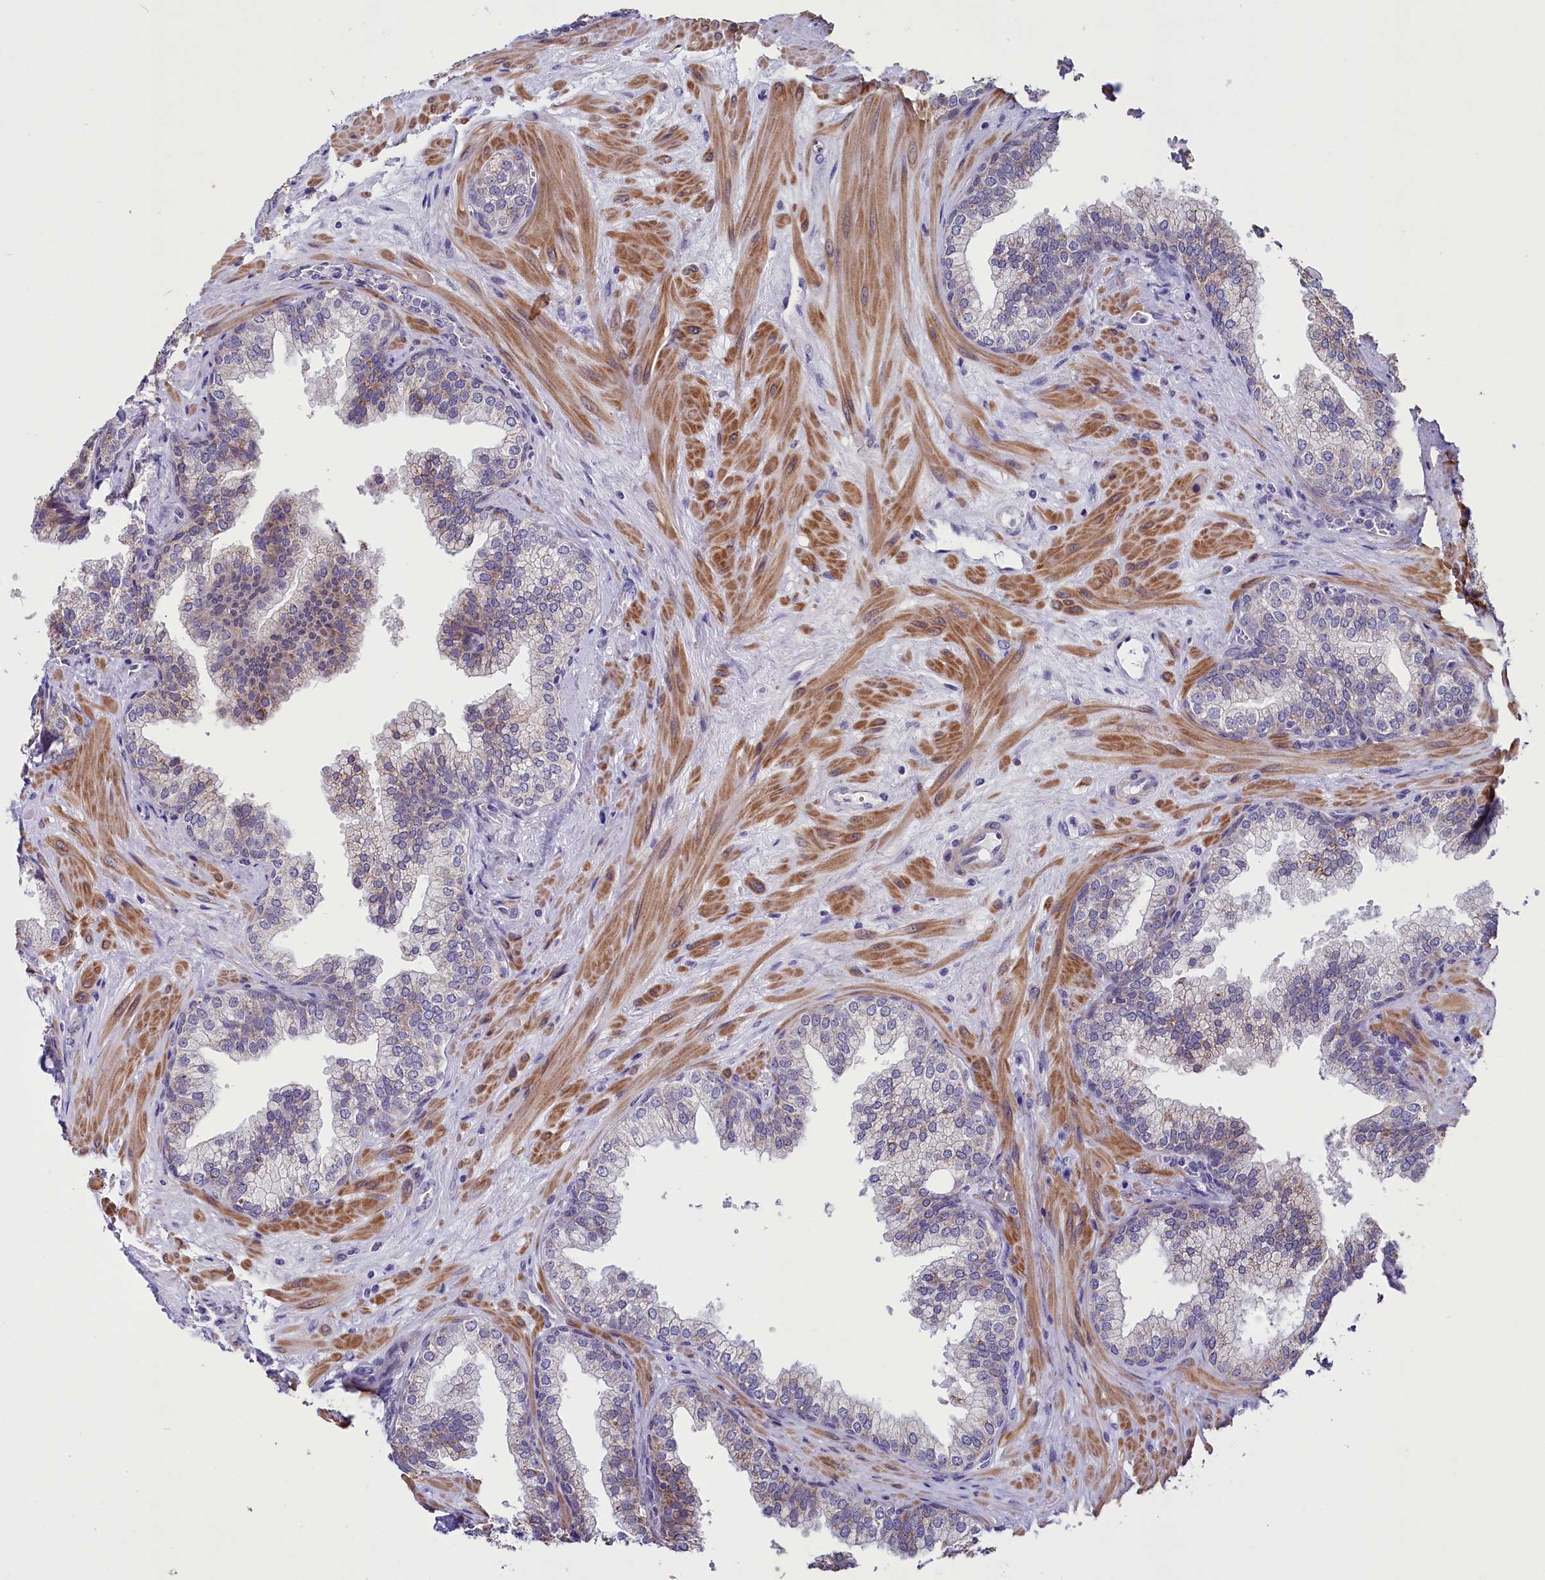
{"staining": {"intensity": "weak", "quantity": "25%-75%", "location": "cytoplasmic/membranous"}, "tissue": "prostate", "cell_type": "Glandular cells", "image_type": "normal", "snomed": [{"axis": "morphology", "description": "Normal tissue, NOS"}, {"axis": "topography", "description": "Prostate"}], "caption": "The histopathology image shows staining of unremarkable prostate, revealing weak cytoplasmic/membranous protein expression (brown color) within glandular cells. The protein of interest is stained brown, and the nuclei are stained in blue (DAB IHC with brightfield microscopy, high magnification).", "gene": "SCD5", "patient": {"sex": "male", "age": 60}}